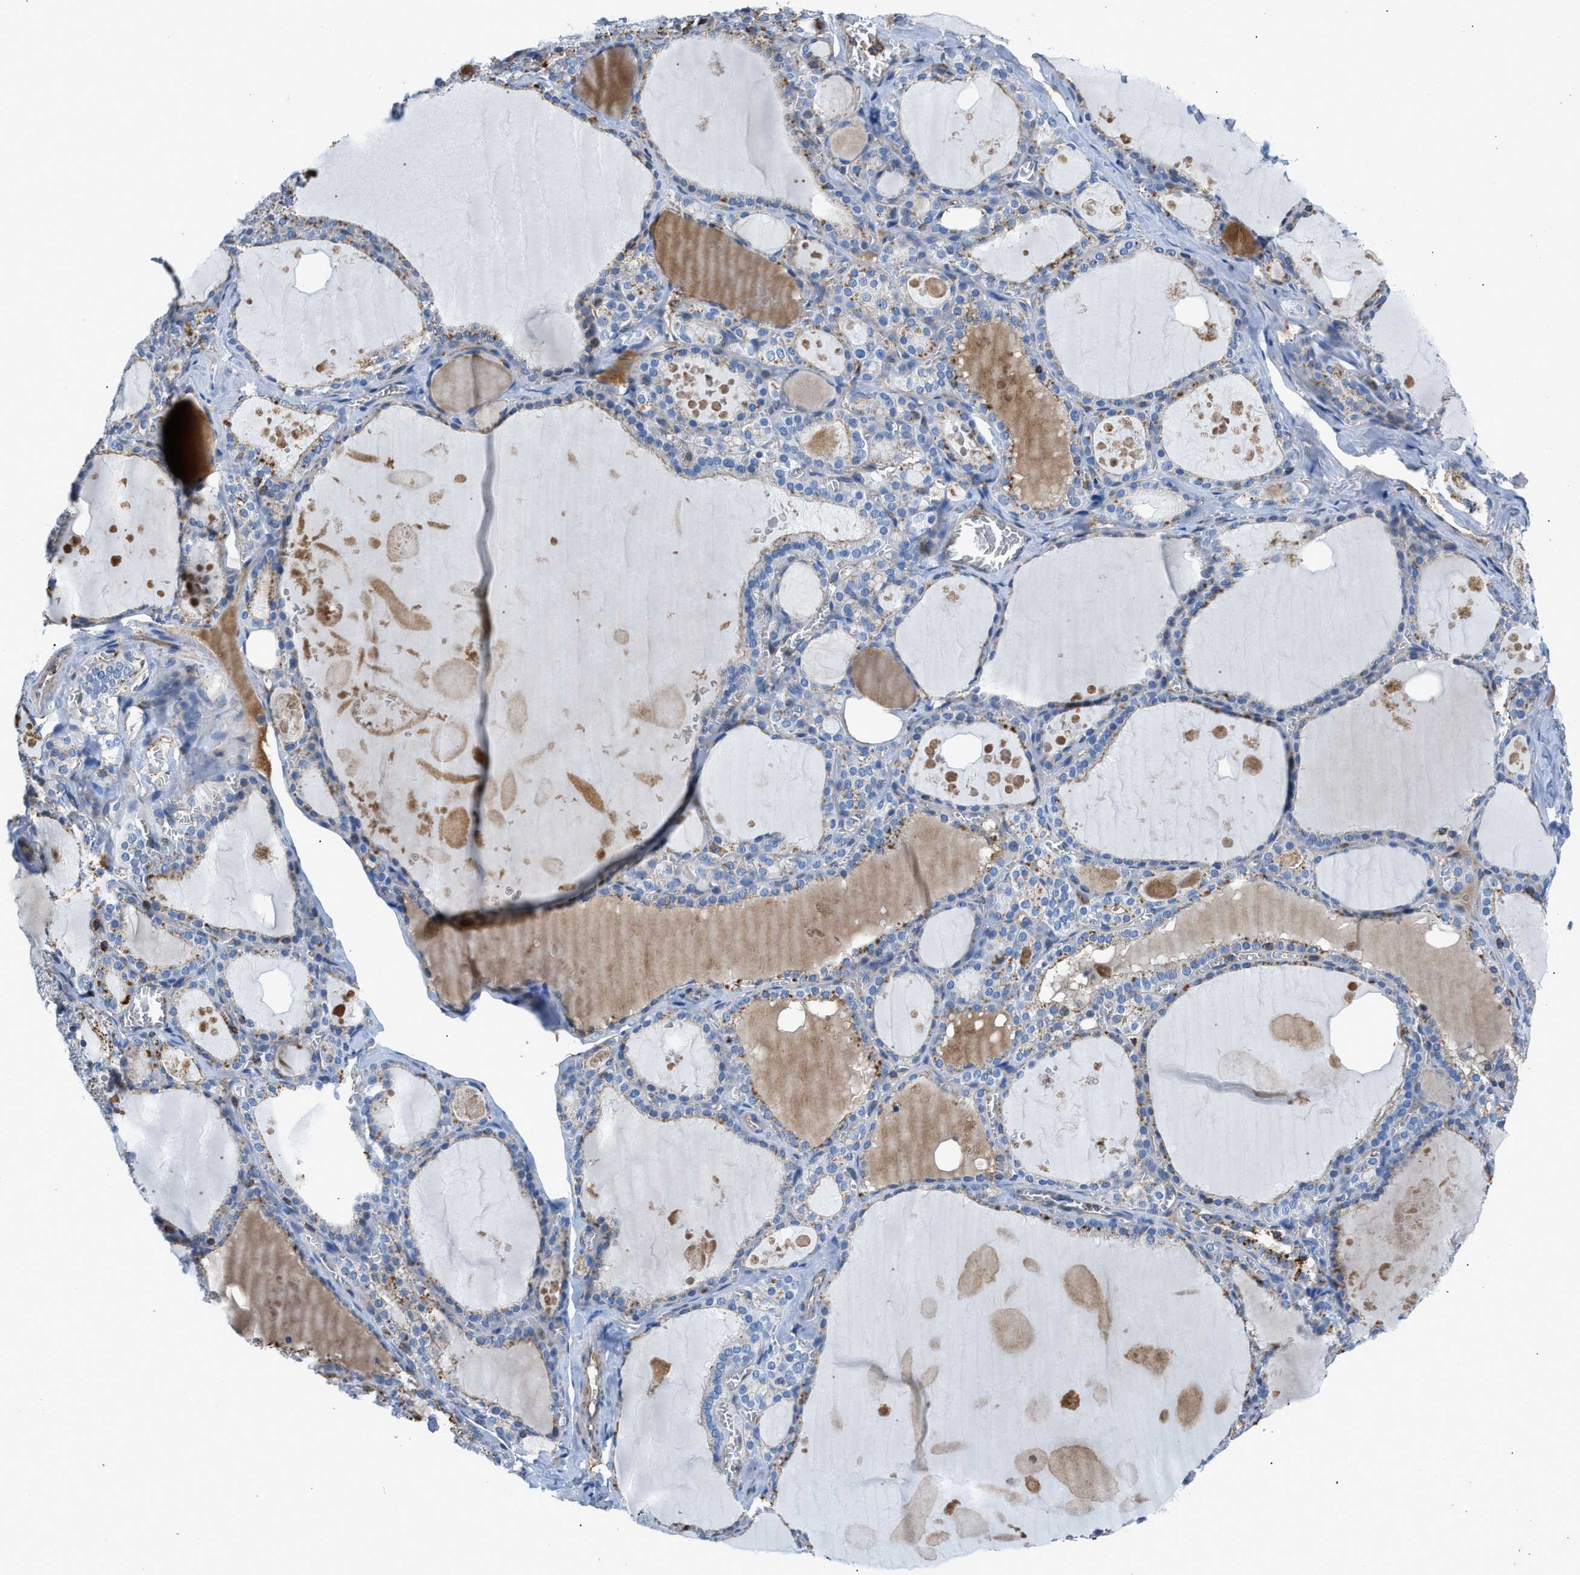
{"staining": {"intensity": "weak", "quantity": "25%-75%", "location": "cytoplasmic/membranous"}, "tissue": "thyroid gland", "cell_type": "Glandular cells", "image_type": "normal", "snomed": [{"axis": "morphology", "description": "Normal tissue, NOS"}, {"axis": "topography", "description": "Thyroid gland"}], "caption": "Immunohistochemical staining of normal human thyroid gland reveals weak cytoplasmic/membranous protein expression in approximately 25%-75% of glandular cells. (Stains: DAB (3,3'-diaminobenzidine) in brown, nuclei in blue, Microscopy: brightfield microscopy at high magnification).", "gene": "ATP6V0D1", "patient": {"sex": "male", "age": 56}}